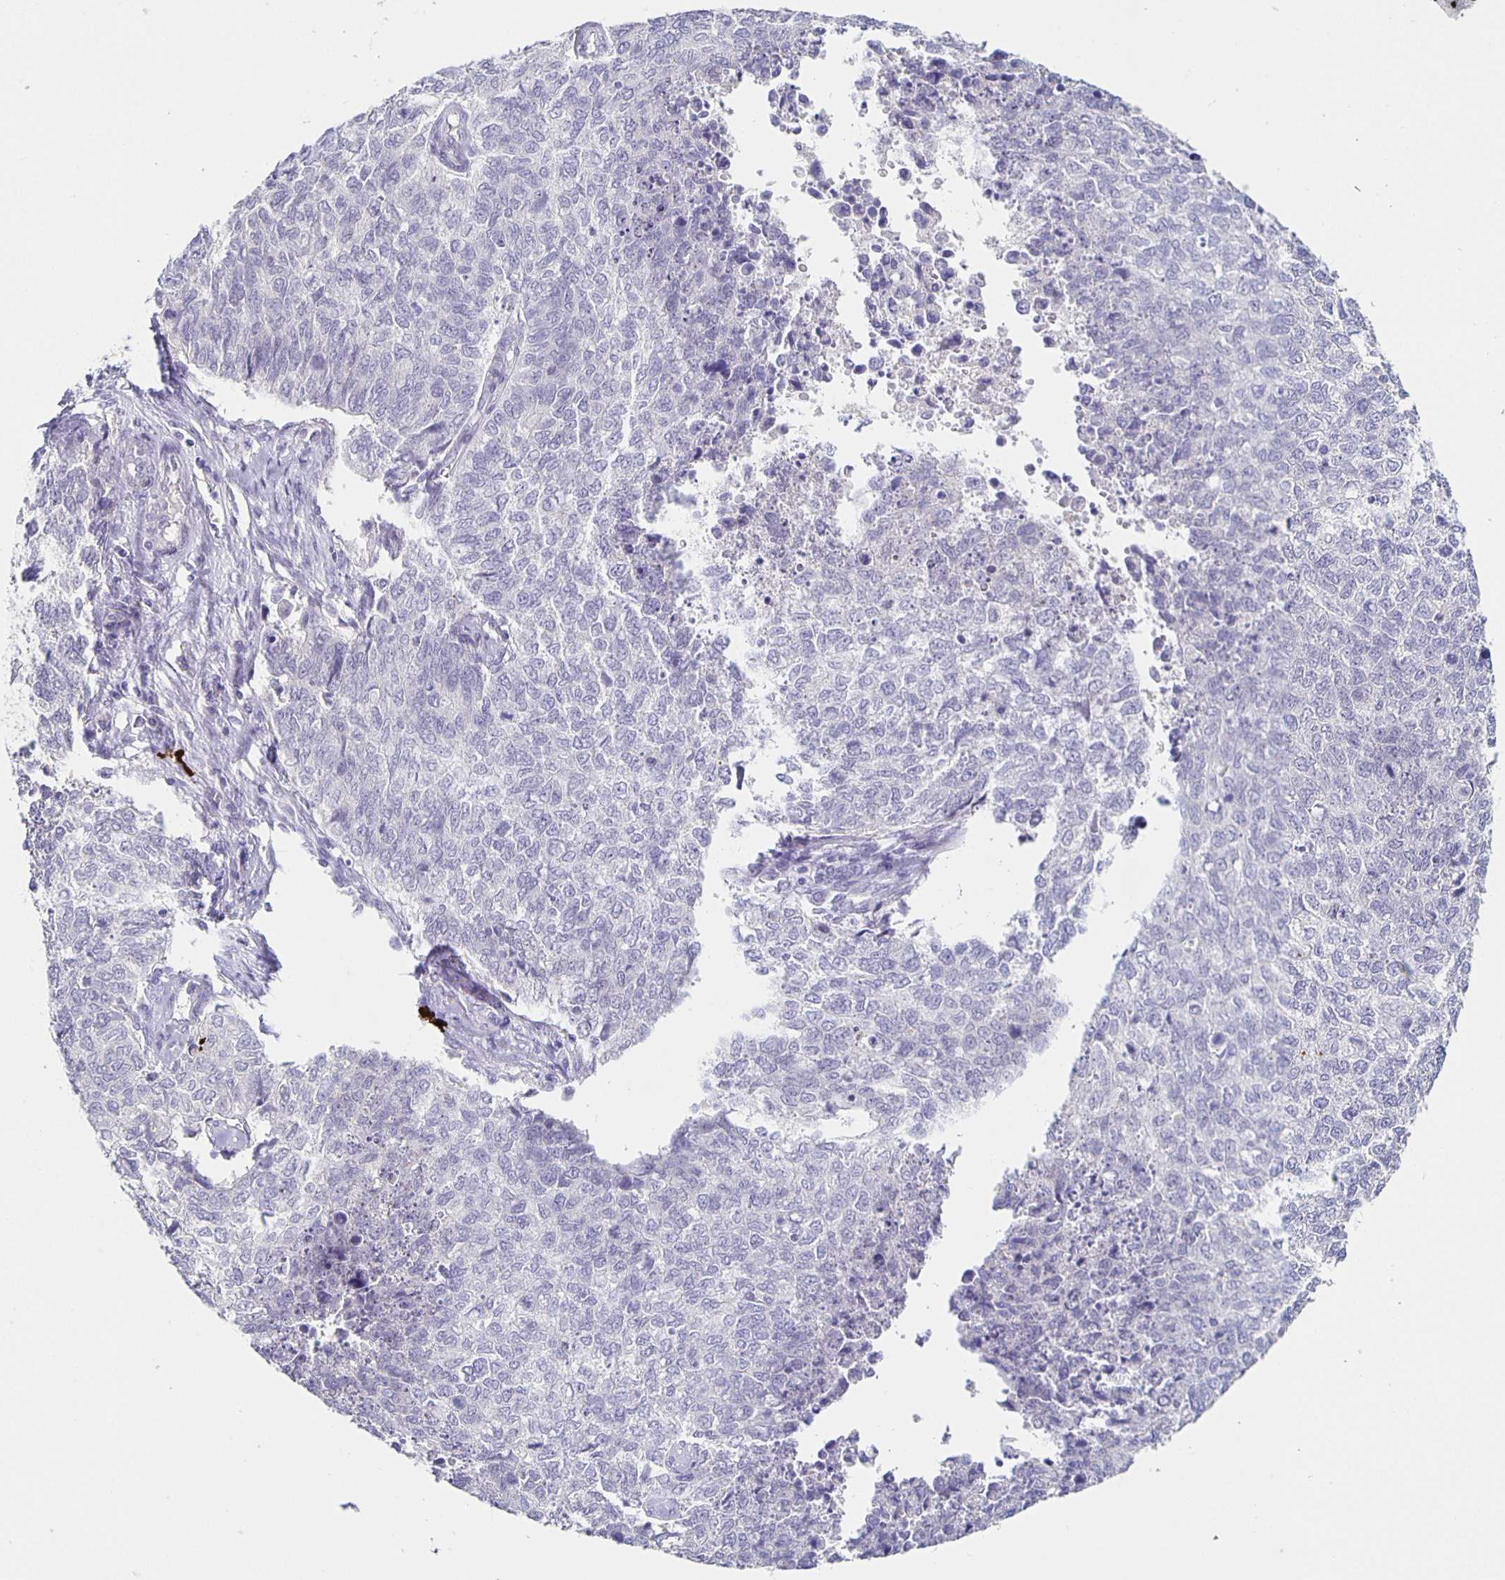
{"staining": {"intensity": "negative", "quantity": "none", "location": "none"}, "tissue": "cervical cancer", "cell_type": "Tumor cells", "image_type": "cancer", "snomed": [{"axis": "morphology", "description": "Adenocarcinoma, NOS"}, {"axis": "topography", "description": "Cervix"}], "caption": "IHC image of neoplastic tissue: cervical adenocarcinoma stained with DAB demonstrates no significant protein staining in tumor cells.", "gene": "CARNS1", "patient": {"sex": "female", "age": 63}}